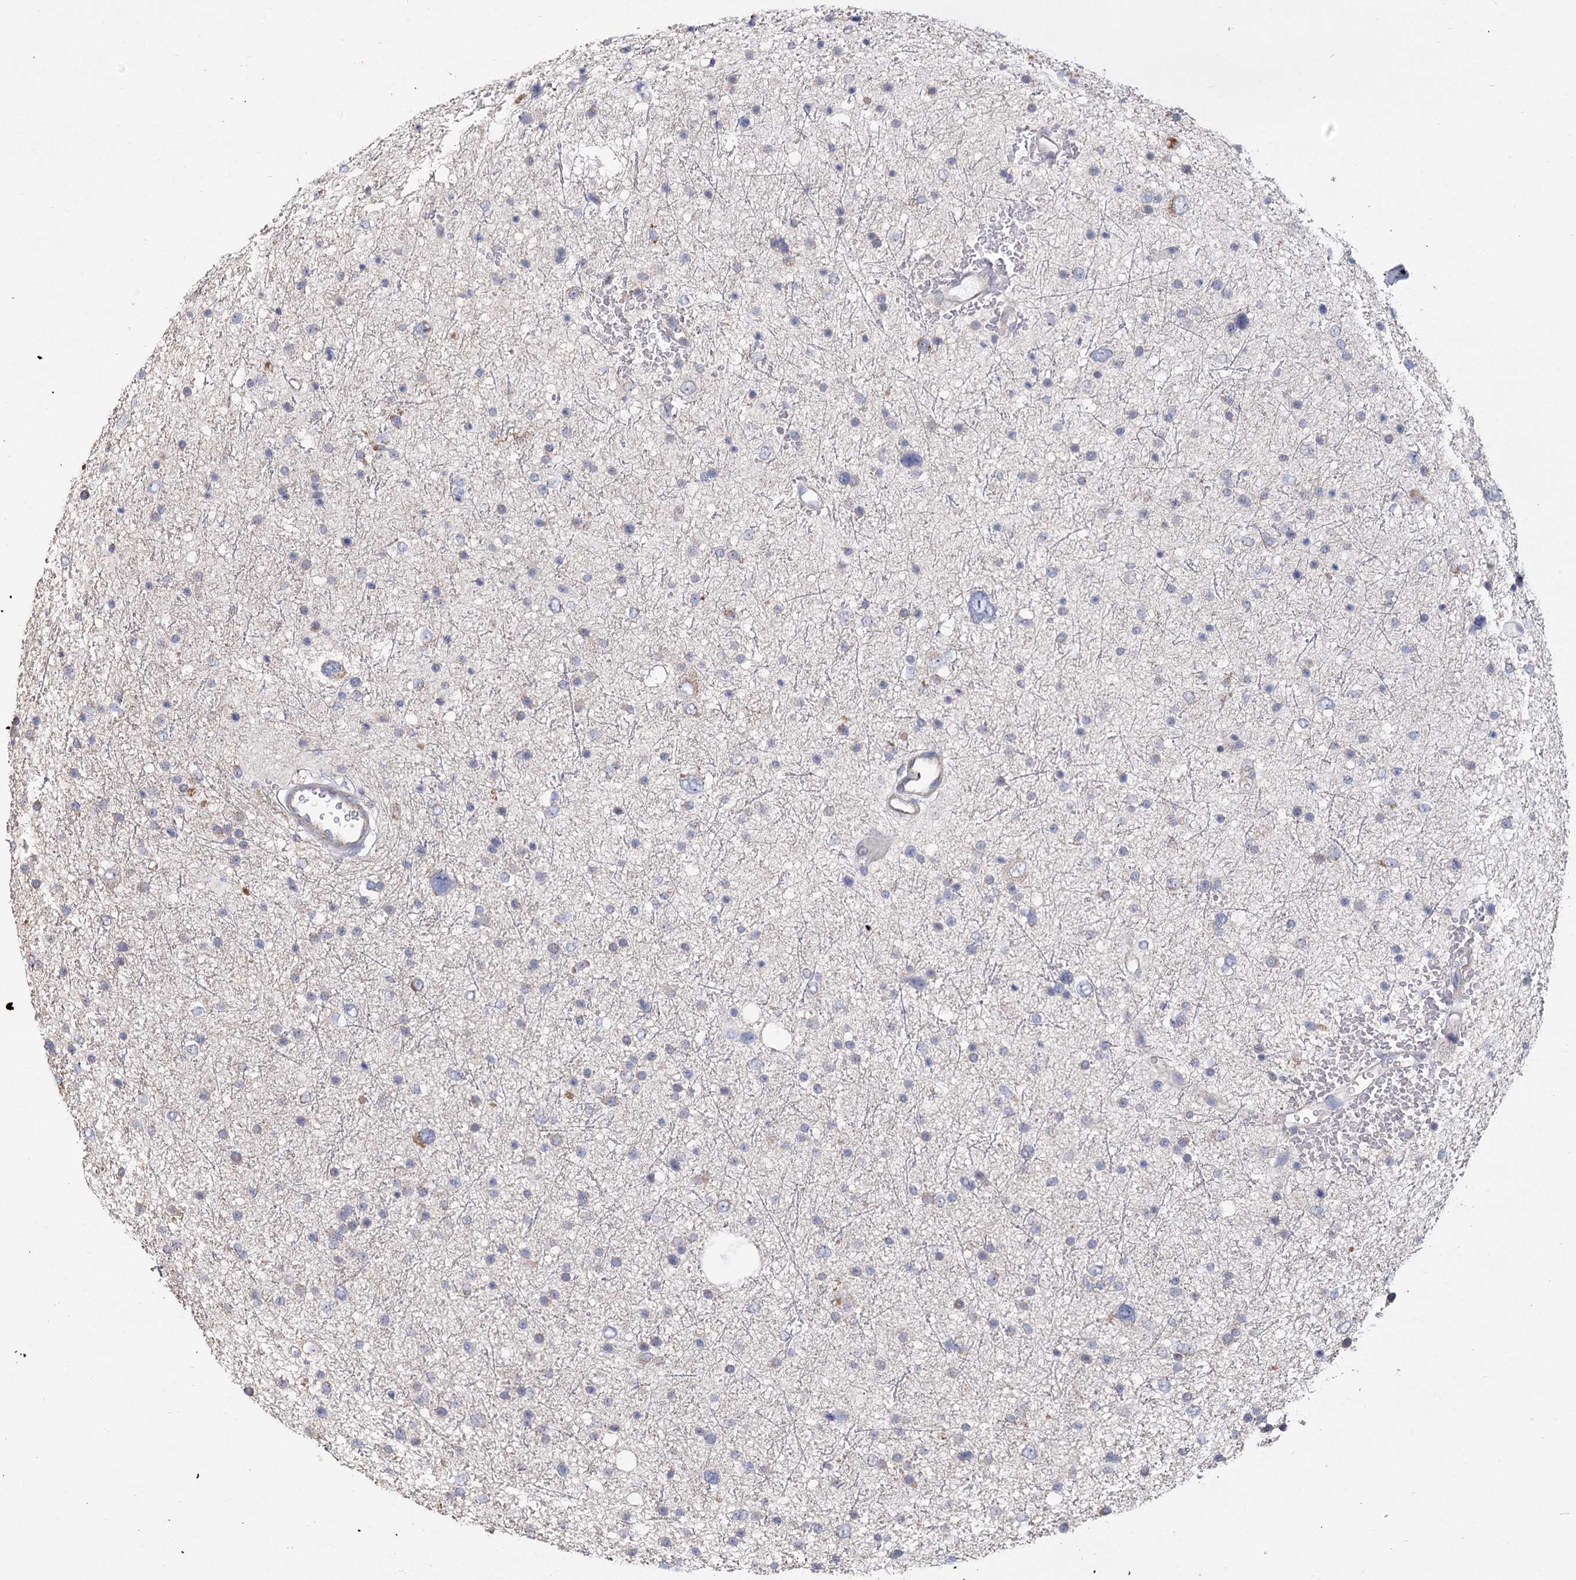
{"staining": {"intensity": "negative", "quantity": "none", "location": "none"}, "tissue": "glioma", "cell_type": "Tumor cells", "image_type": "cancer", "snomed": [{"axis": "morphology", "description": "Glioma, malignant, Low grade"}, {"axis": "topography", "description": "Brain"}], "caption": "A high-resolution photomicrograph shows immunohistochemistry (IHC) staining of malignant glioma (low-grade), which shows no significant positivity in tumor cells.", "gene": "CNTLN", "patient": {"sex": "female", "age": 37}}